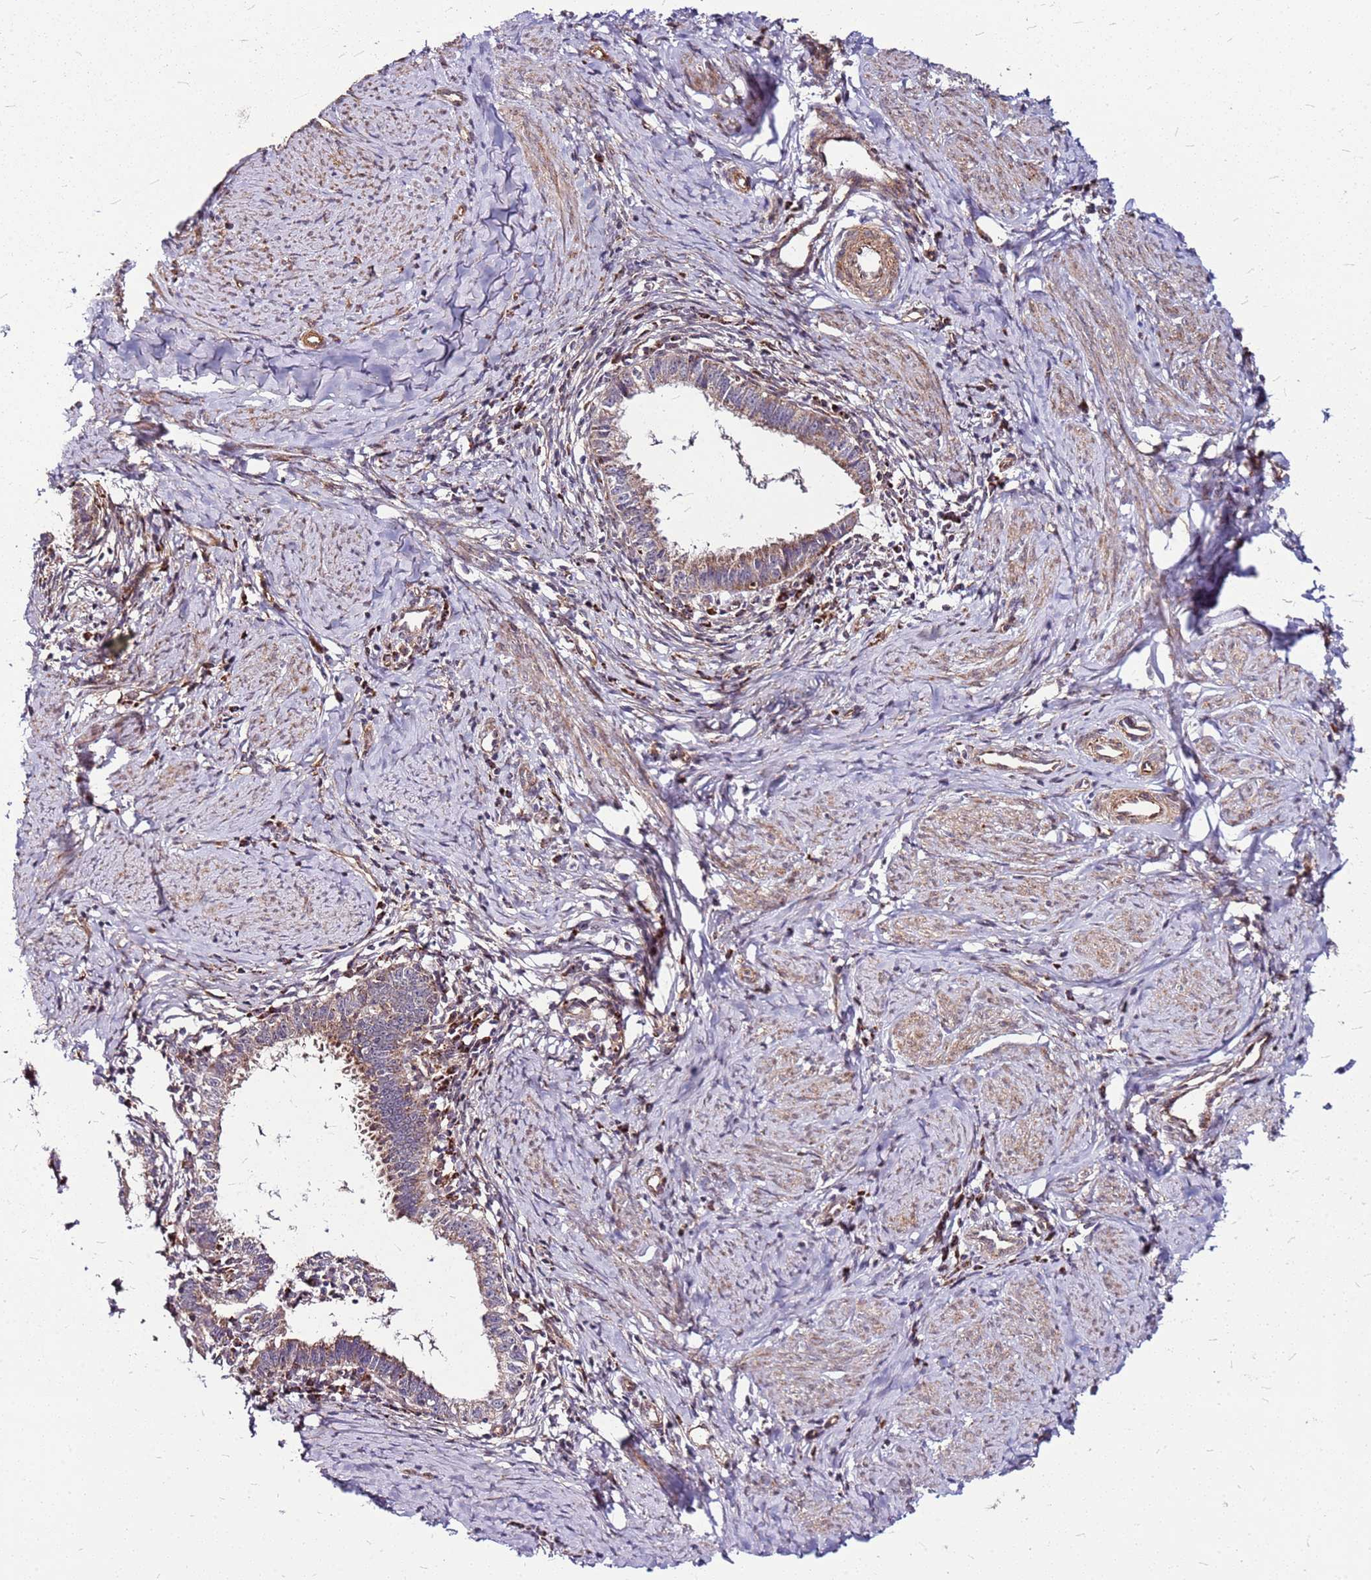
{"staining": {"intensity": "moderate", "quantity": "25%-75%", "location": "cytoplasmic/membranous"}, "tissue": "cervical cancer", "cell_type": "Tumor cells", "image_type": "cancer", "snomed": [{"axis": "morphology", "description": "Adenocarcinoma, NOS"}, {"axis": "topography", "description": "Cervix"}], "caption": "Immunohistochemical staining of human adenocarcinoma (cervical) exhibits medium levels of moderate cytoplasmic/membranous protein positivity in about 25%-75% of tumor cells.", "gene": "OR51T1", "patient": {"sex": "female", "age": 36}}